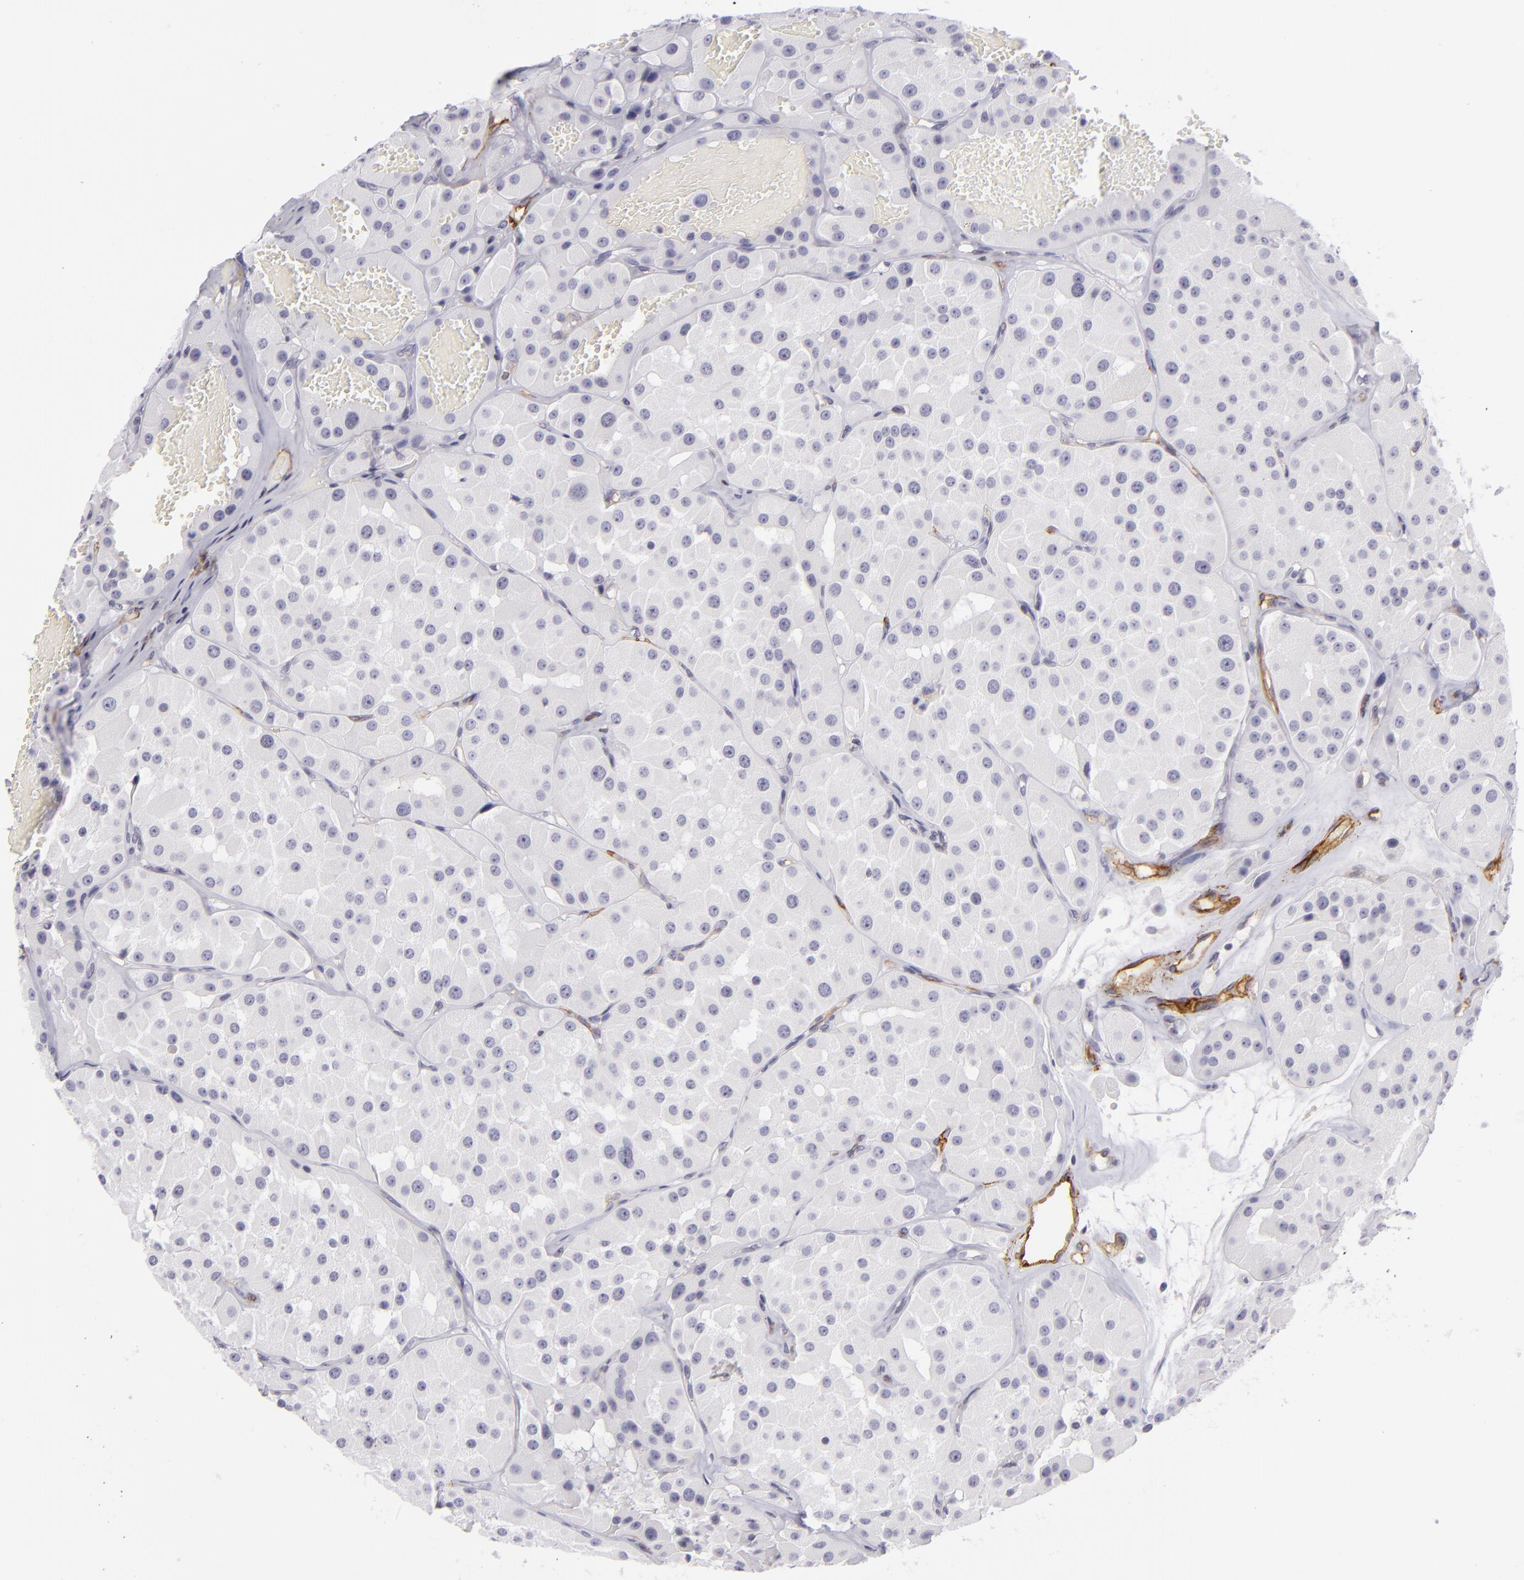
{"staining": {"intensity": "negative", "quantity": "none", "location": "none"}, "tissue": "renal cancer", "cell_type": "Tumor cells", "image_type": "cancer", "snomed": [{"axis": "morphology", "description": "Adenocarcinoma, uncertain malignant potential"}, {"axis": "topography", "description": "Kidney"}], "caption": "Image shows no significant protein staining in tumor cells of adenocarcinoma,  uncertain malignant potential (renal).", "gene": "THBD", "patient": {"sex": "male", "age": 63}}